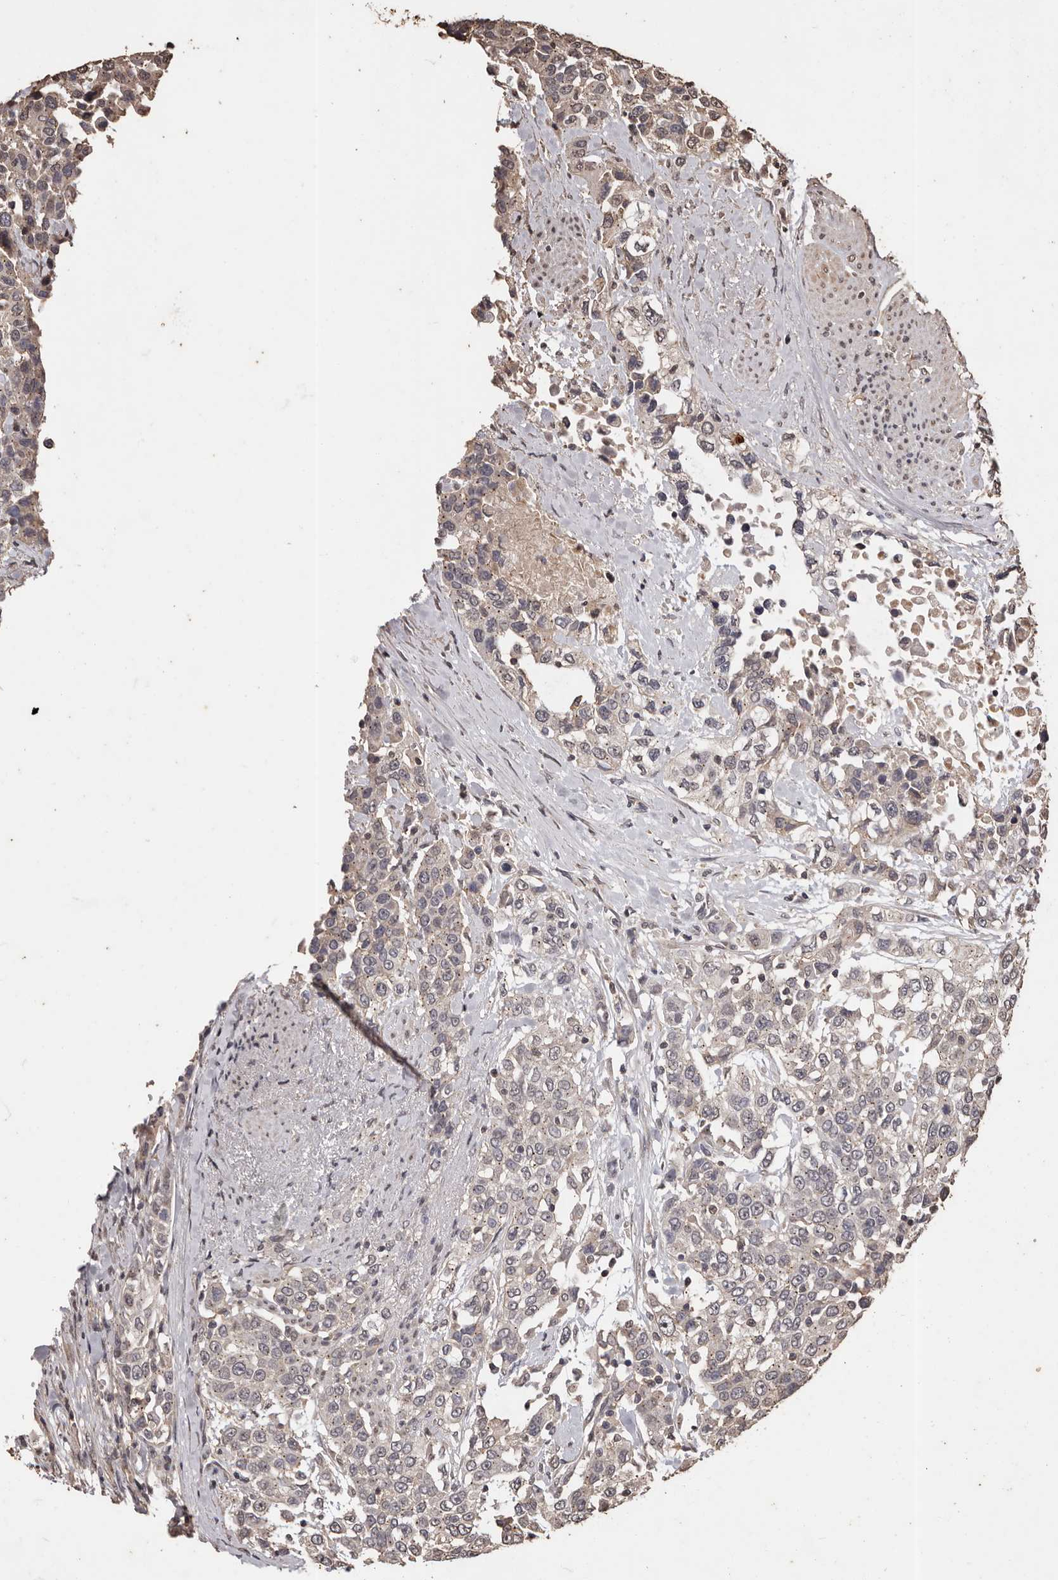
{"staining": {"intensity": "weak", "quantity": "25%-75%", "location": "cytoplasmic/membranous"}, "tissue": "urothelial cancer", "cell_type": "Tumor cells", "image_type": "cancer", "snomed": [{"axis": "morphology", "description": "Urothelial carcinoma, High grade"}, {"axis": "topography", "description": "Urinary bladder"}], "caption": "Brown immunohistochemical staining in urothelial cancer displays weak cytoplasmic/membranous staining in approximately 25%-75% of tumor cells. Nuclei are stained in blue.", "gene": "NAV1", "patient": {"sex": "female", "age": 80}}